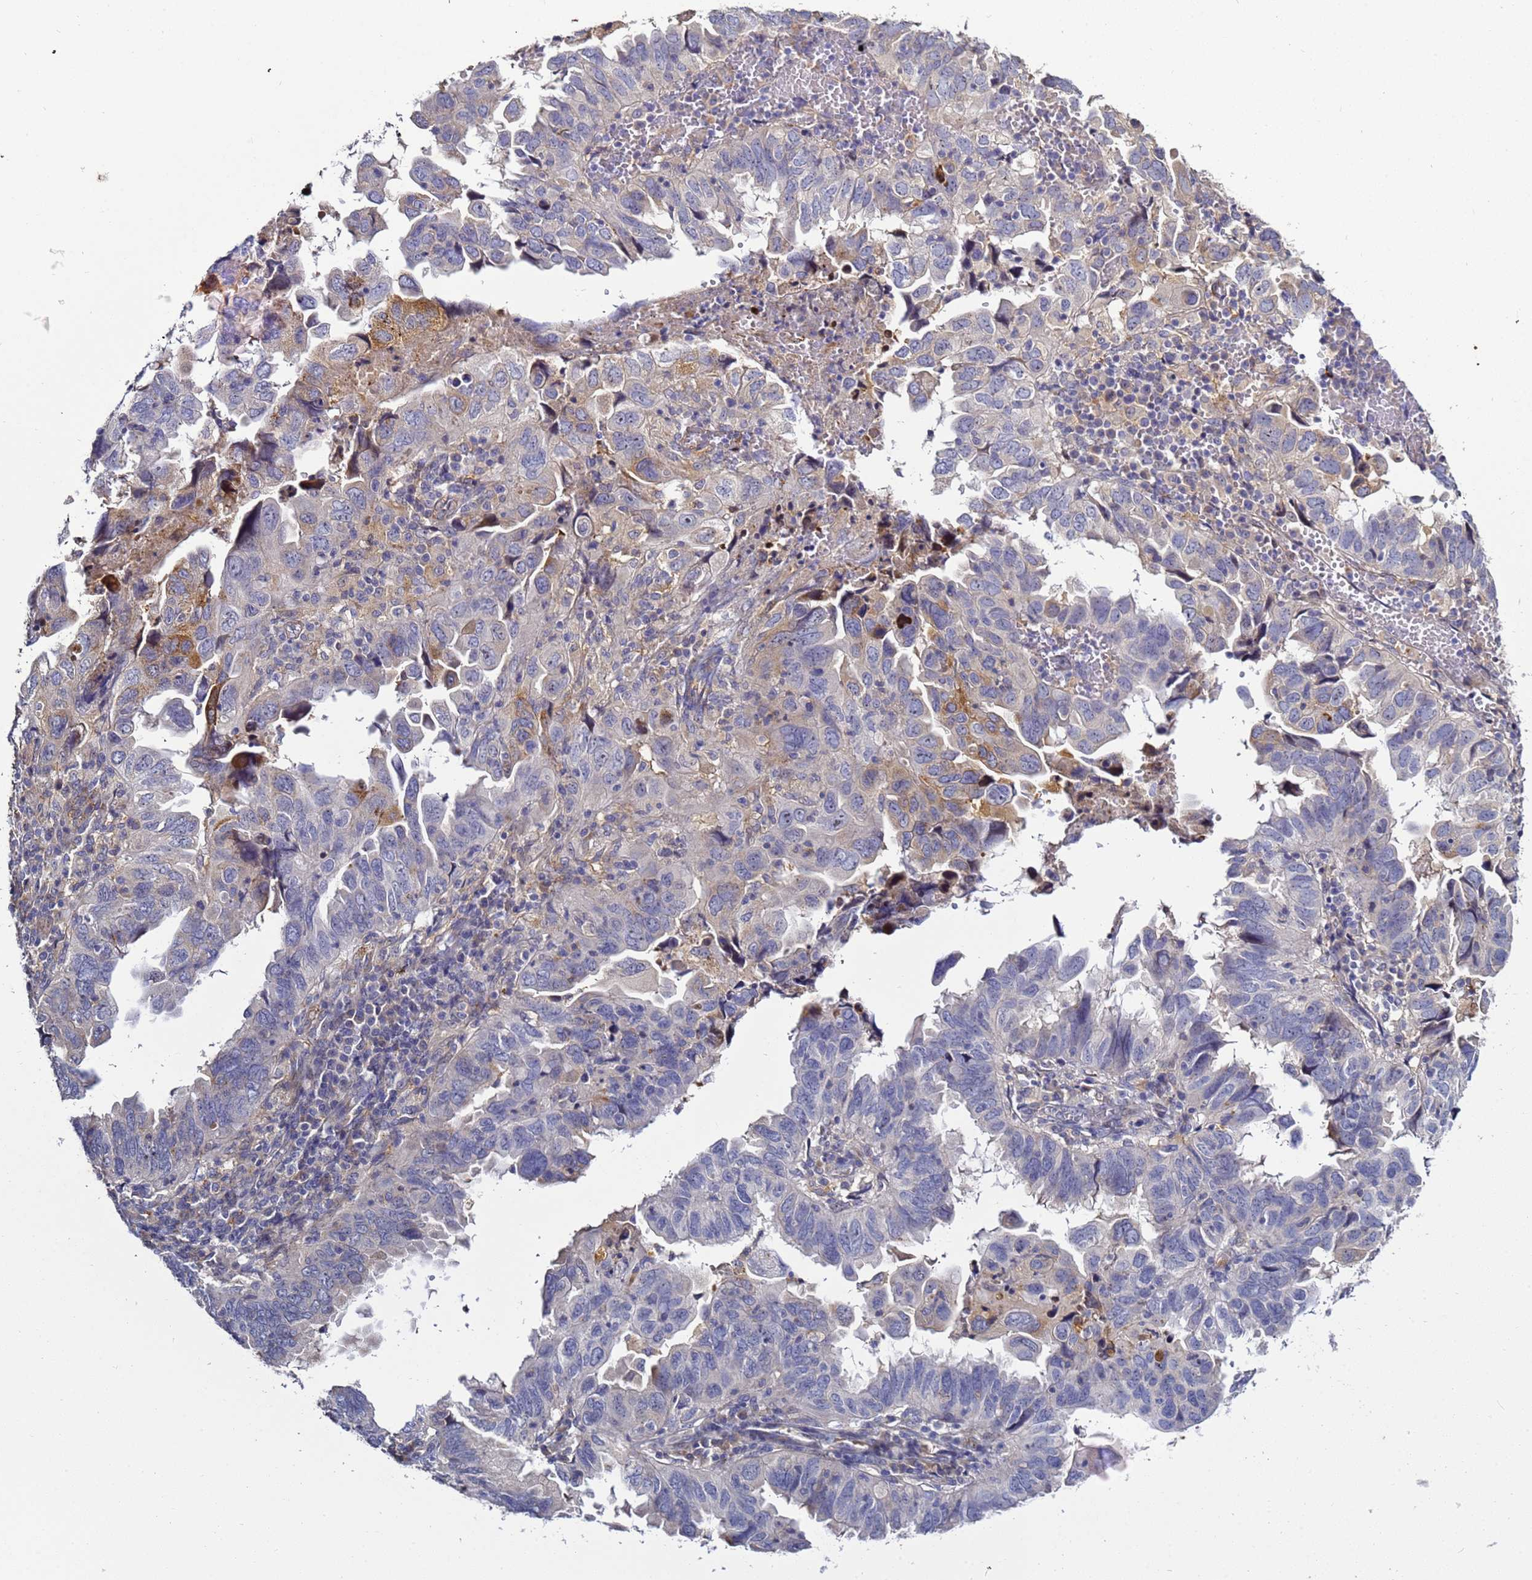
{"staining": {"intensity": "moderate", "quantity": "<25%", "location": "cytoplasmic/membranous"}, "tissue": "endometrial cancer", "cell_type": "Tumor cells", "image_type": "cancer", "snomed": [{"axis": "morphology", "description": "Adenocarcinoma, NOS"}, {"axis": "topography", "description": "Uterus"}], "caption": "Moderate cytoplasmic/membranous protein staining is appreciated in about <25% of tumor cells in endometrial cancer (adenocarcinoma). (DAB = brown stain, brightfield microscopy at high magnification).", "gene": "NOL8", "patient": {"sex": "female", "age": 77}}